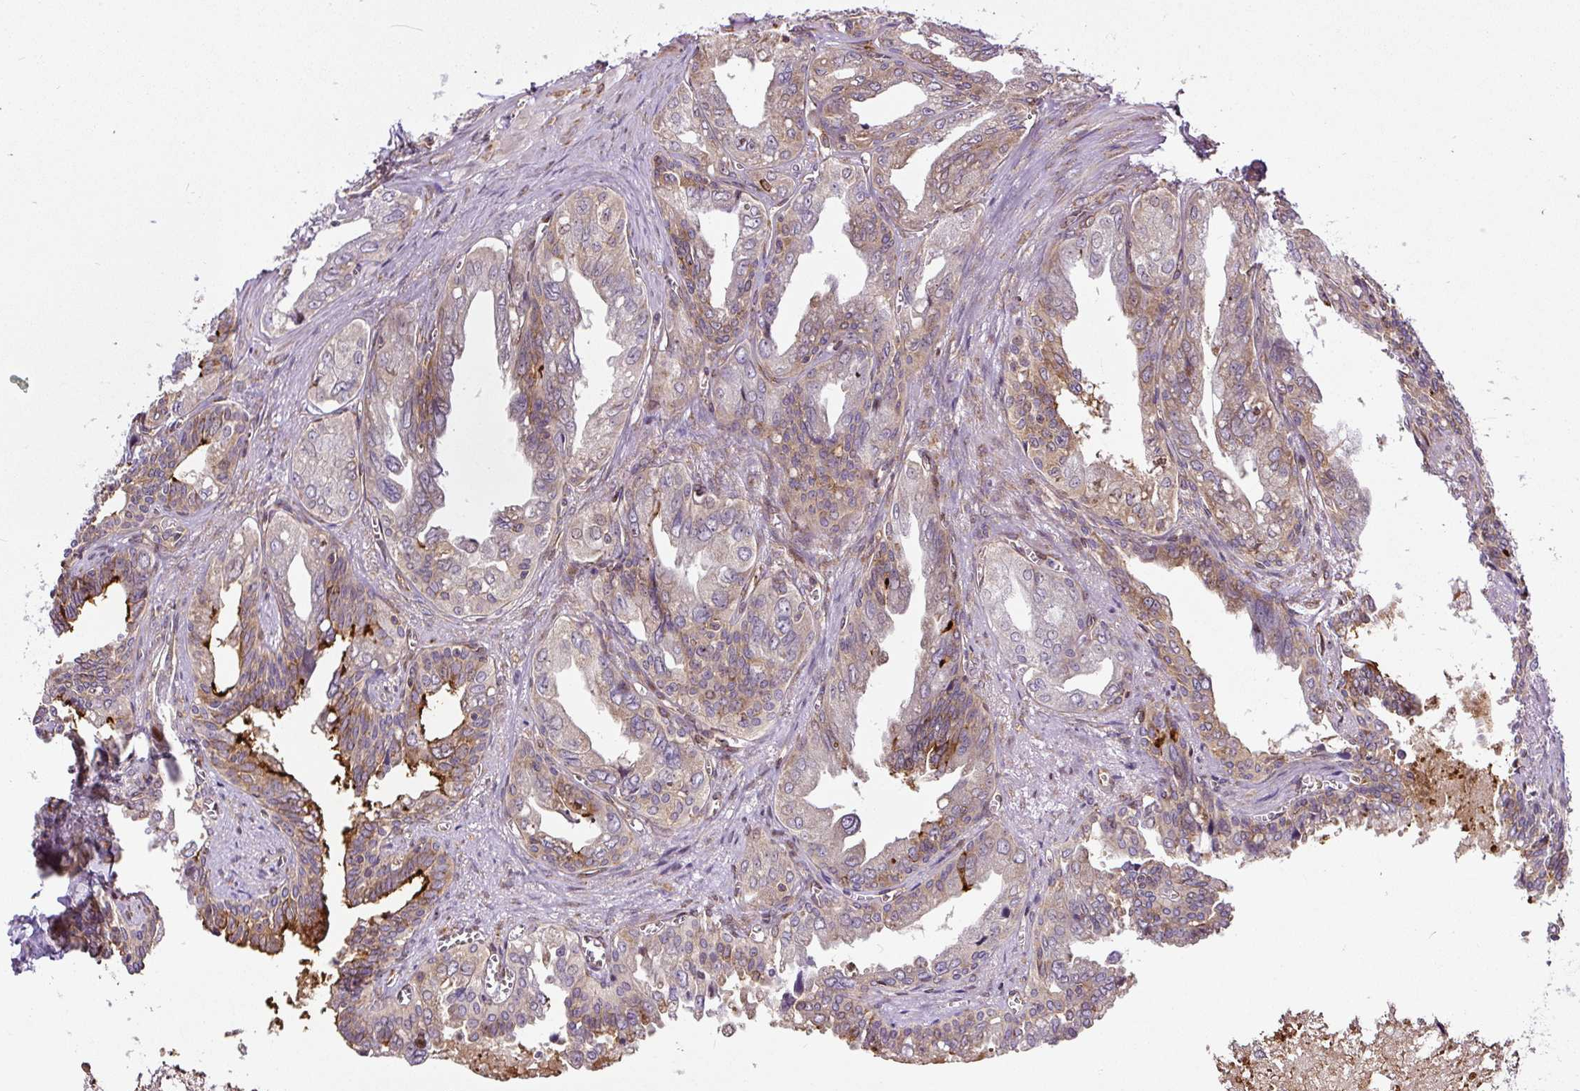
{"staining": {"intensity": "moderate", "quantity": "25%-75%", "location": "cytoplasmic/membranous"}, "tissue": "seminal vesicle", "cell_type": "Glandular cells", "image_type": "normal", "snomed": [{"axis": "morphology", "description": "Normal tissue, NOS"}, {"axis": "topography", "description": "Seminal veicle"}], "caption": "Moderate cytoplasmic/membranous protein positivity is seen in about 25%-75% of glandular cells in seminal vesicle. (brown staining indicates protein expression, while blue staining denotes nuclei).", "gene": "KDM4E", "patient": {"sex": "male", "age": 67}}